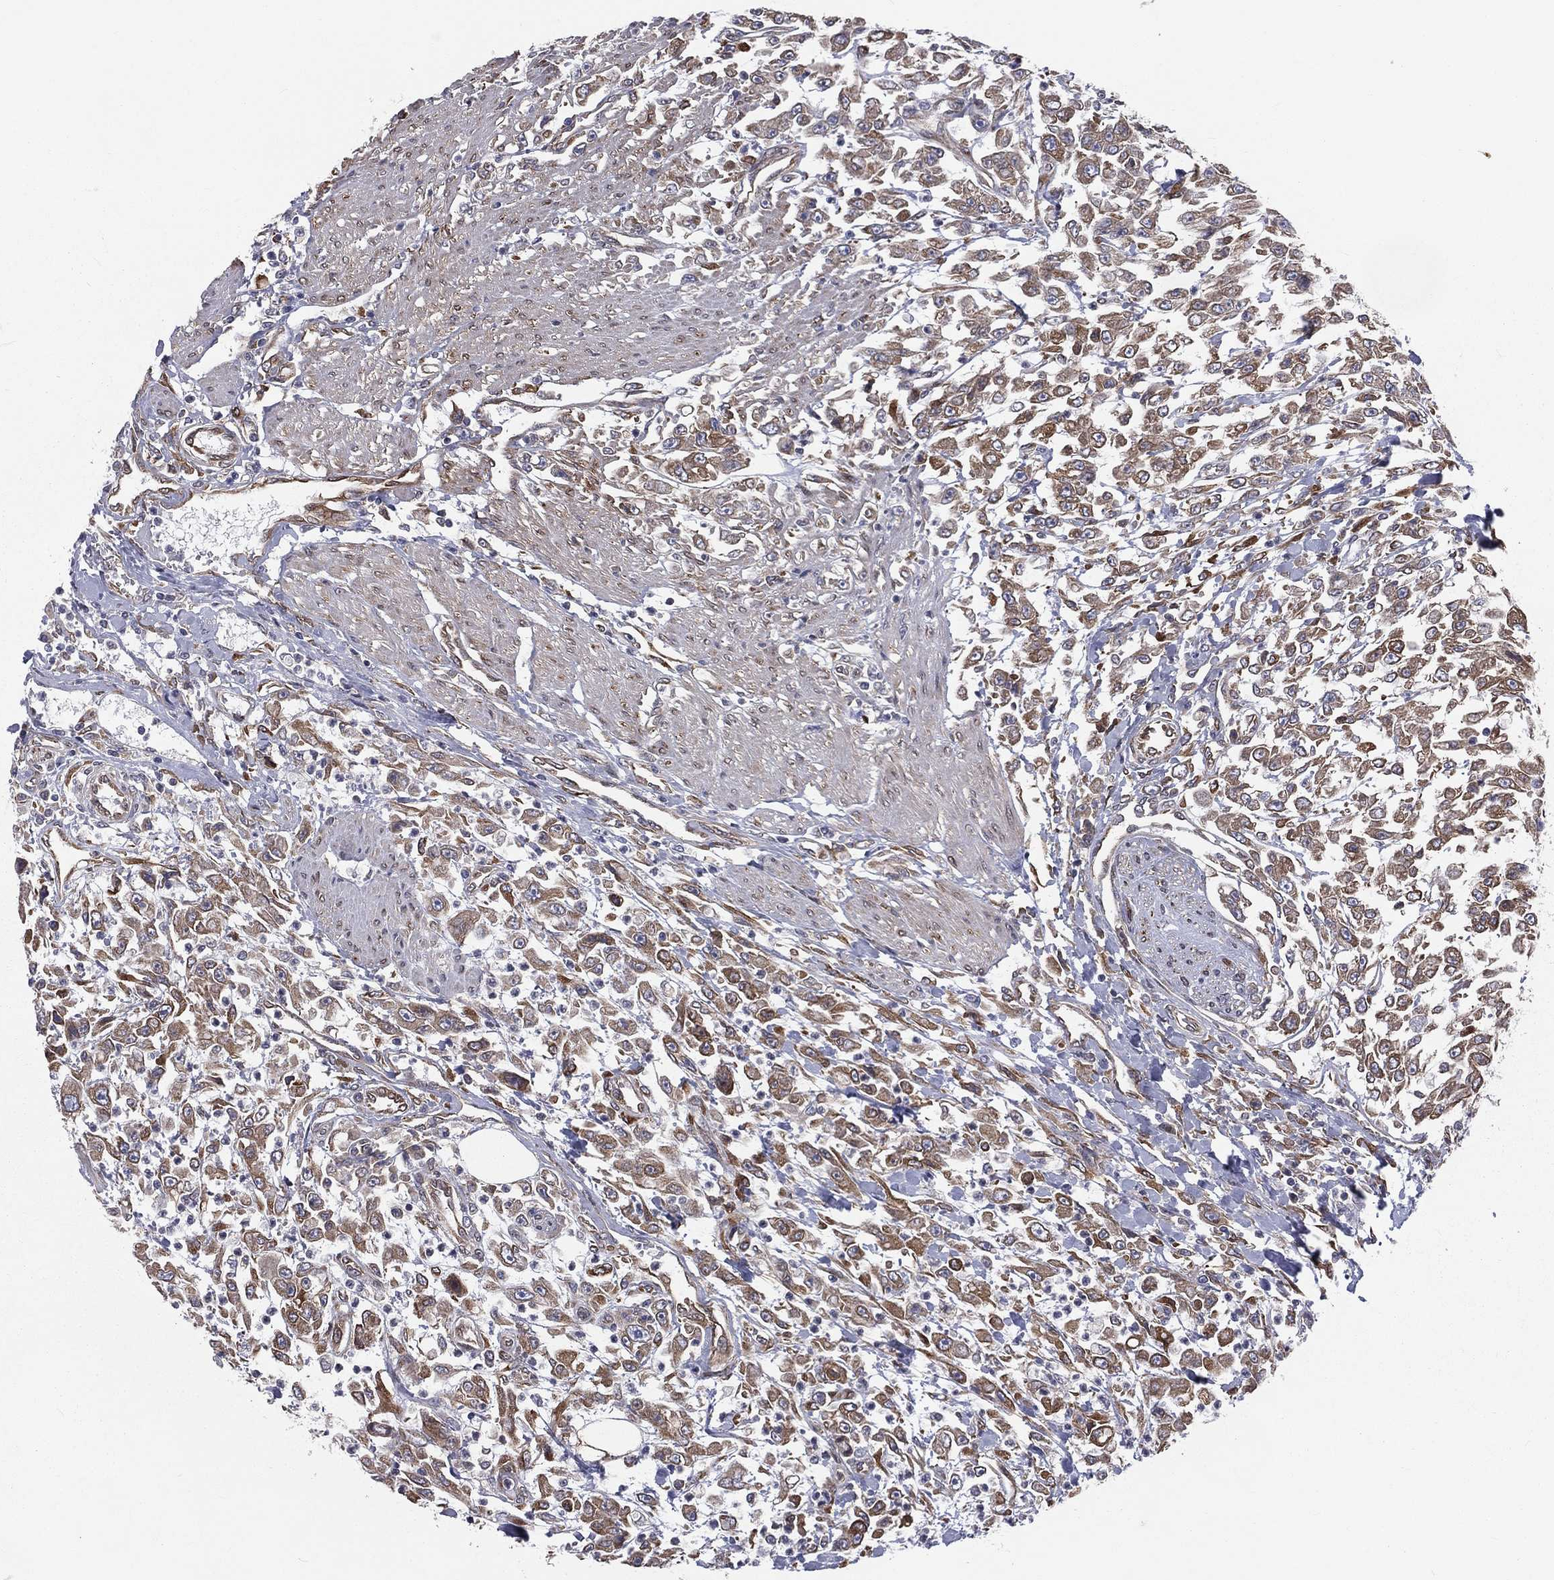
{"staining": {"intensity": "moderate", "quantity": ">75%", "location": "cytoplasmic/membranous"}, "tissue": "urothelial cancer", "cell_type": "Tumor cells", "image_type": "cancer", "snomed": [{"axis": "morphology", "description": "Urothelial carcinoma, High grade"}, {"axis": "topography", "description": "Urinary bladder"}], "caption": "Moderate cytoplasmic/membranous protein staining is identified in approximately >75% of tumor cells in urothelial cancer.", "gene": "PGRMC1", "patient": {"sex": "male", "age": 46}}